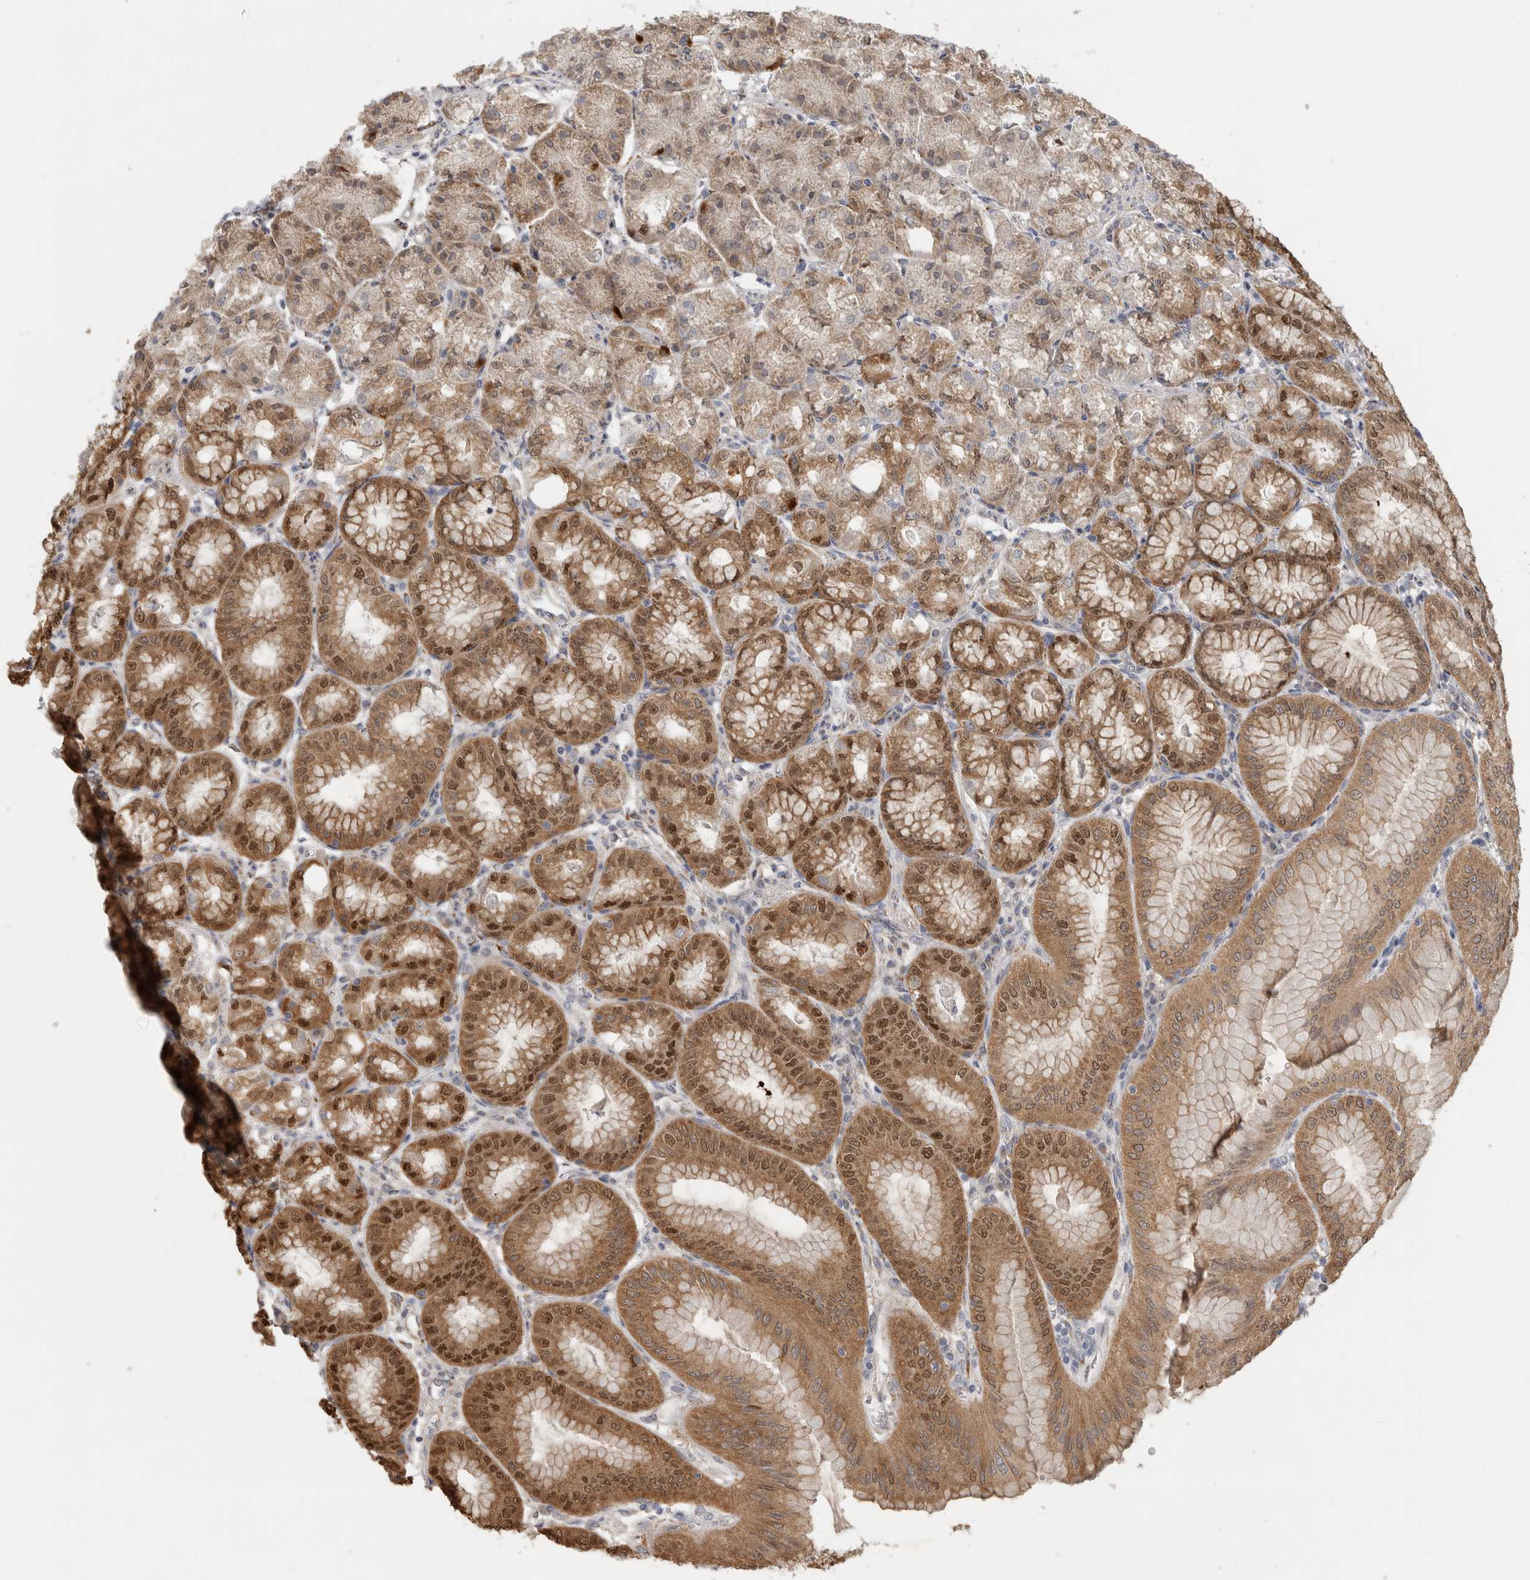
{"staining": {"intensity": "moderate", "quantity": ">75%", "location": "cytoplasmic/membranous,nuclear"}, "tissue": "stomach", "cell_type": "Glandular cells", "image_type": "normal", "snomed": [{"axis": "morphology", "description": "Normal tissue, NOS"}, {"axis": "topography", "description": "Stomach, lower"}], "caption": "High-magnification brightfield microscopy of unremarkable stomach stained with DAB (brown) and counterstained with hematoxylin (blue). glandular cells exhibit moderate cytoplasmic/membranous,nuclear expression is present in approximately>75% of cells.", "gene": "DYRK2", "patient": {"sex": "male", "age": 71}}